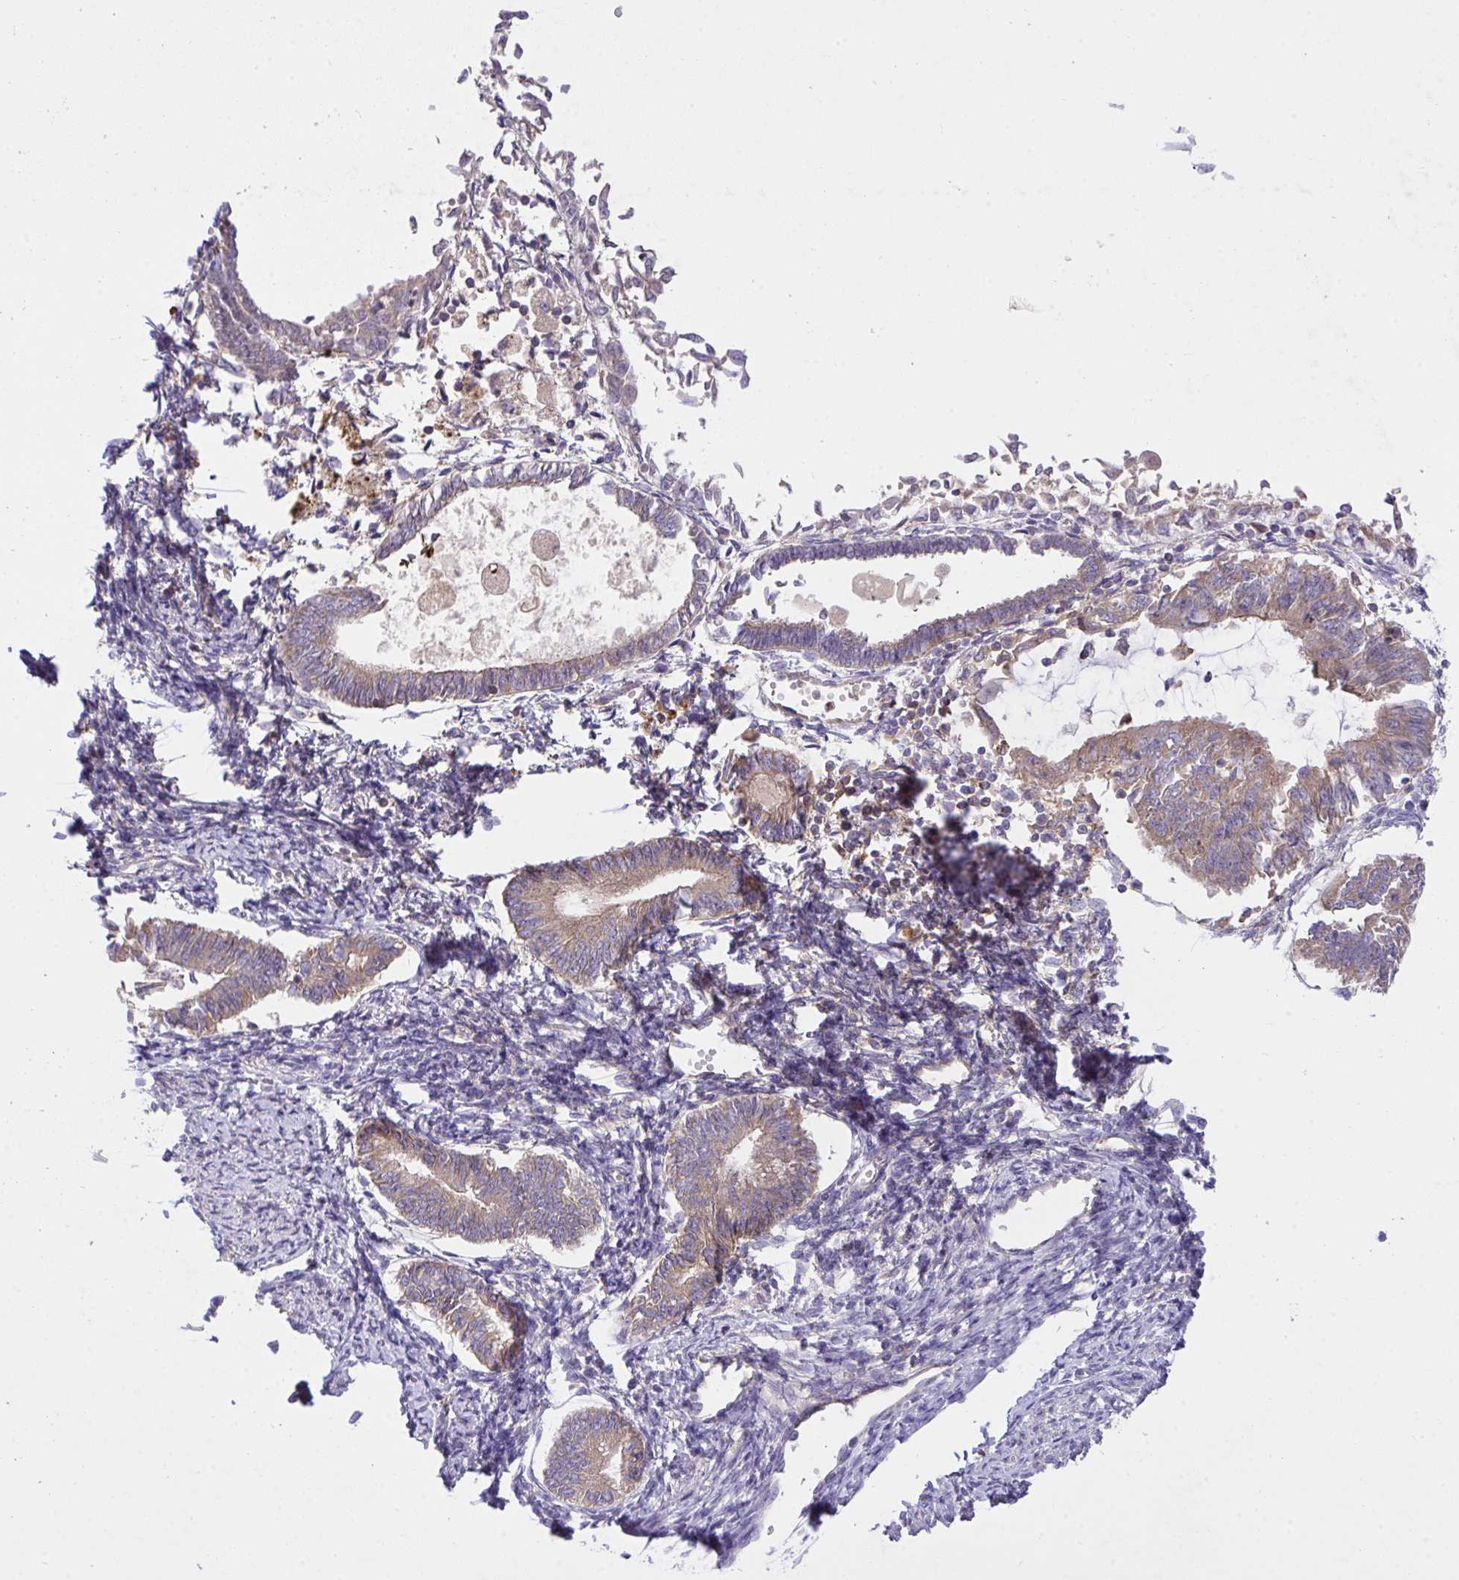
{"staining": {"intensity": "moderate", "quantity": ">75%", "location": "cytoplasmic/membranous"}, "tissue": "endometrial cancer", "cell_type": "Tumor cells", "image_type": "cancer", "snomed": [{"axis": "morphology", "description": "Adenocarcinoma, NOS"}, {"axis": "topography", "description": "Endometrium"}], "caption": "A high-resolution micrograph shows immunohistochemistry staining of endometrial cancer, which reveals moderate cytoplasmic/membranous positivity in approximately >75% of tumor cells.", "gene": "ZNF581", "patient": {"sex": "female", "age": 65}}